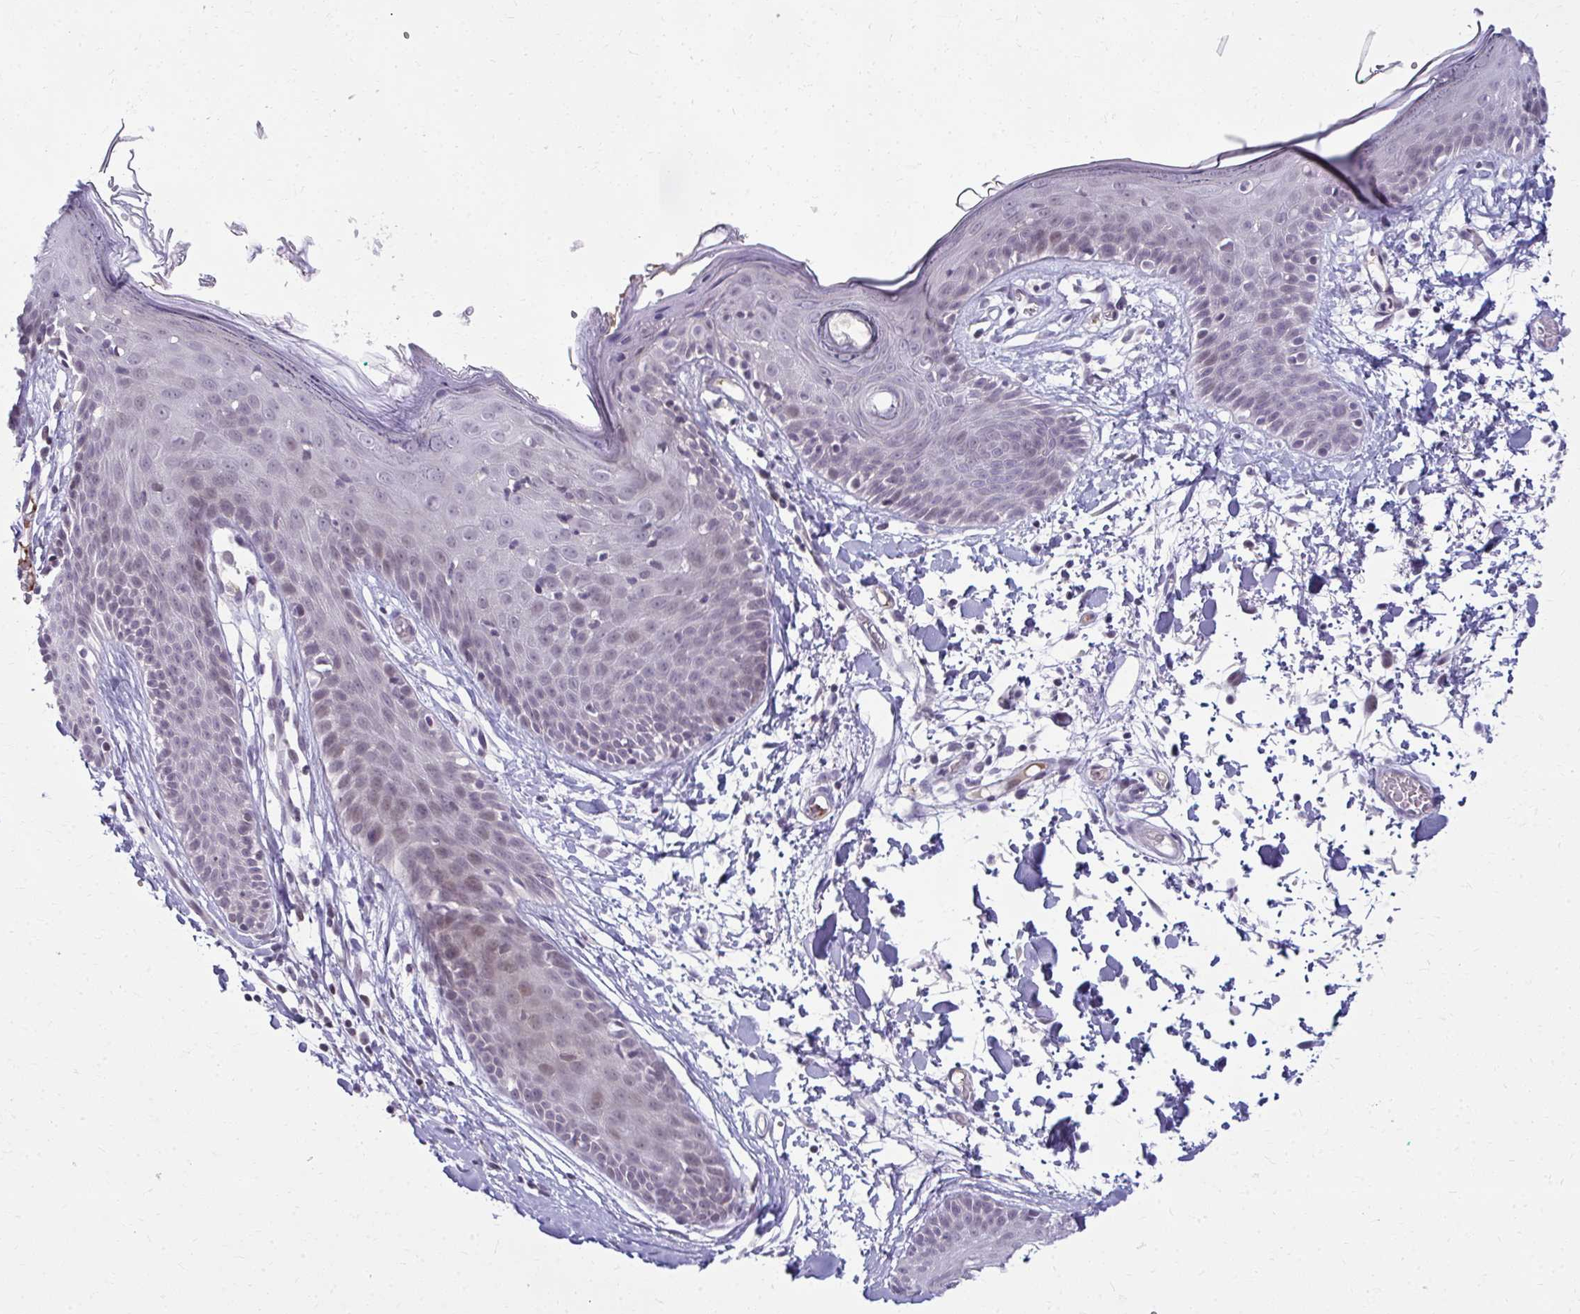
{"staining": {"intensity": "negative", "quantity": "none", "location": "none"}, "tissue": "skin", "cell_type": "Fibroblasts", "image_type": "normal", "snomed": [{"axis": "morphology", "description": "Normal tissue, NOS"}, {"axis": "topography", "description": "Skin"}], "caption": "Protein analysis of unremarkable skin reveals no significant positivity in fibroblasts. (Stains: DAB (3,3'-diaminobenzidine) IHC with hematoxylin counter stain, Microscopy: brightfield microscopy at high magnification).", "gene": "MAF1", "patient": {"sex": "male", "age": 79}}